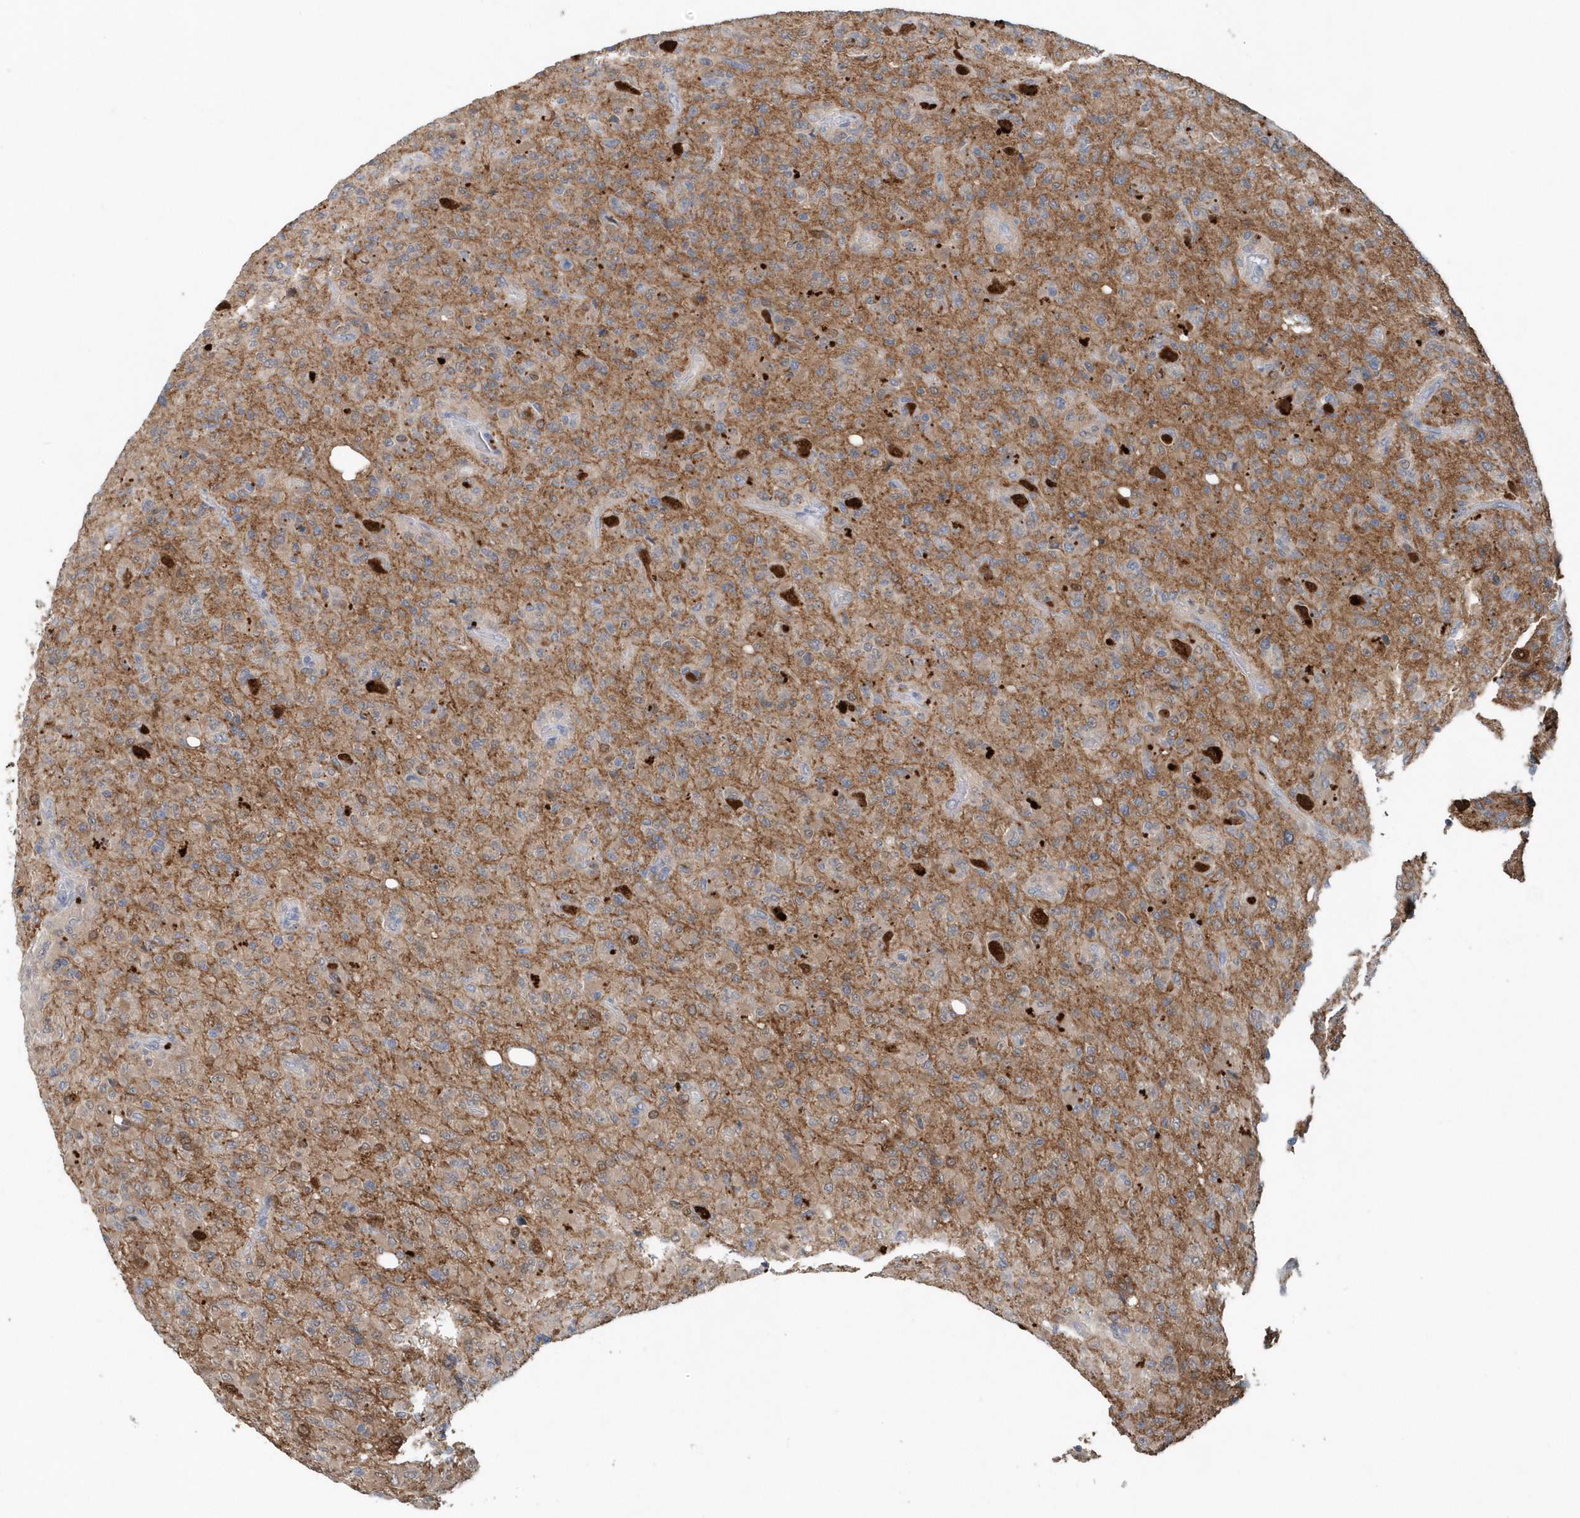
{"staining": {"intensity": "negative", "quantity": "none", "location": "none"}, "tissue": "glioma", "cell_type": "Tumor cells", "image_type": "cancer", "snomed": [{"axis": "morphology", "description": "Glioma, malignant, High grade"}, {"axis": "topography", "description": "Brain"}], "caption": "Immunohistochemical staining of malignant glioma (high-grade) shows no significant positivity in tumor cells.", "gene": "PFN2", "patient": {"sex": "female", "age": 57}}